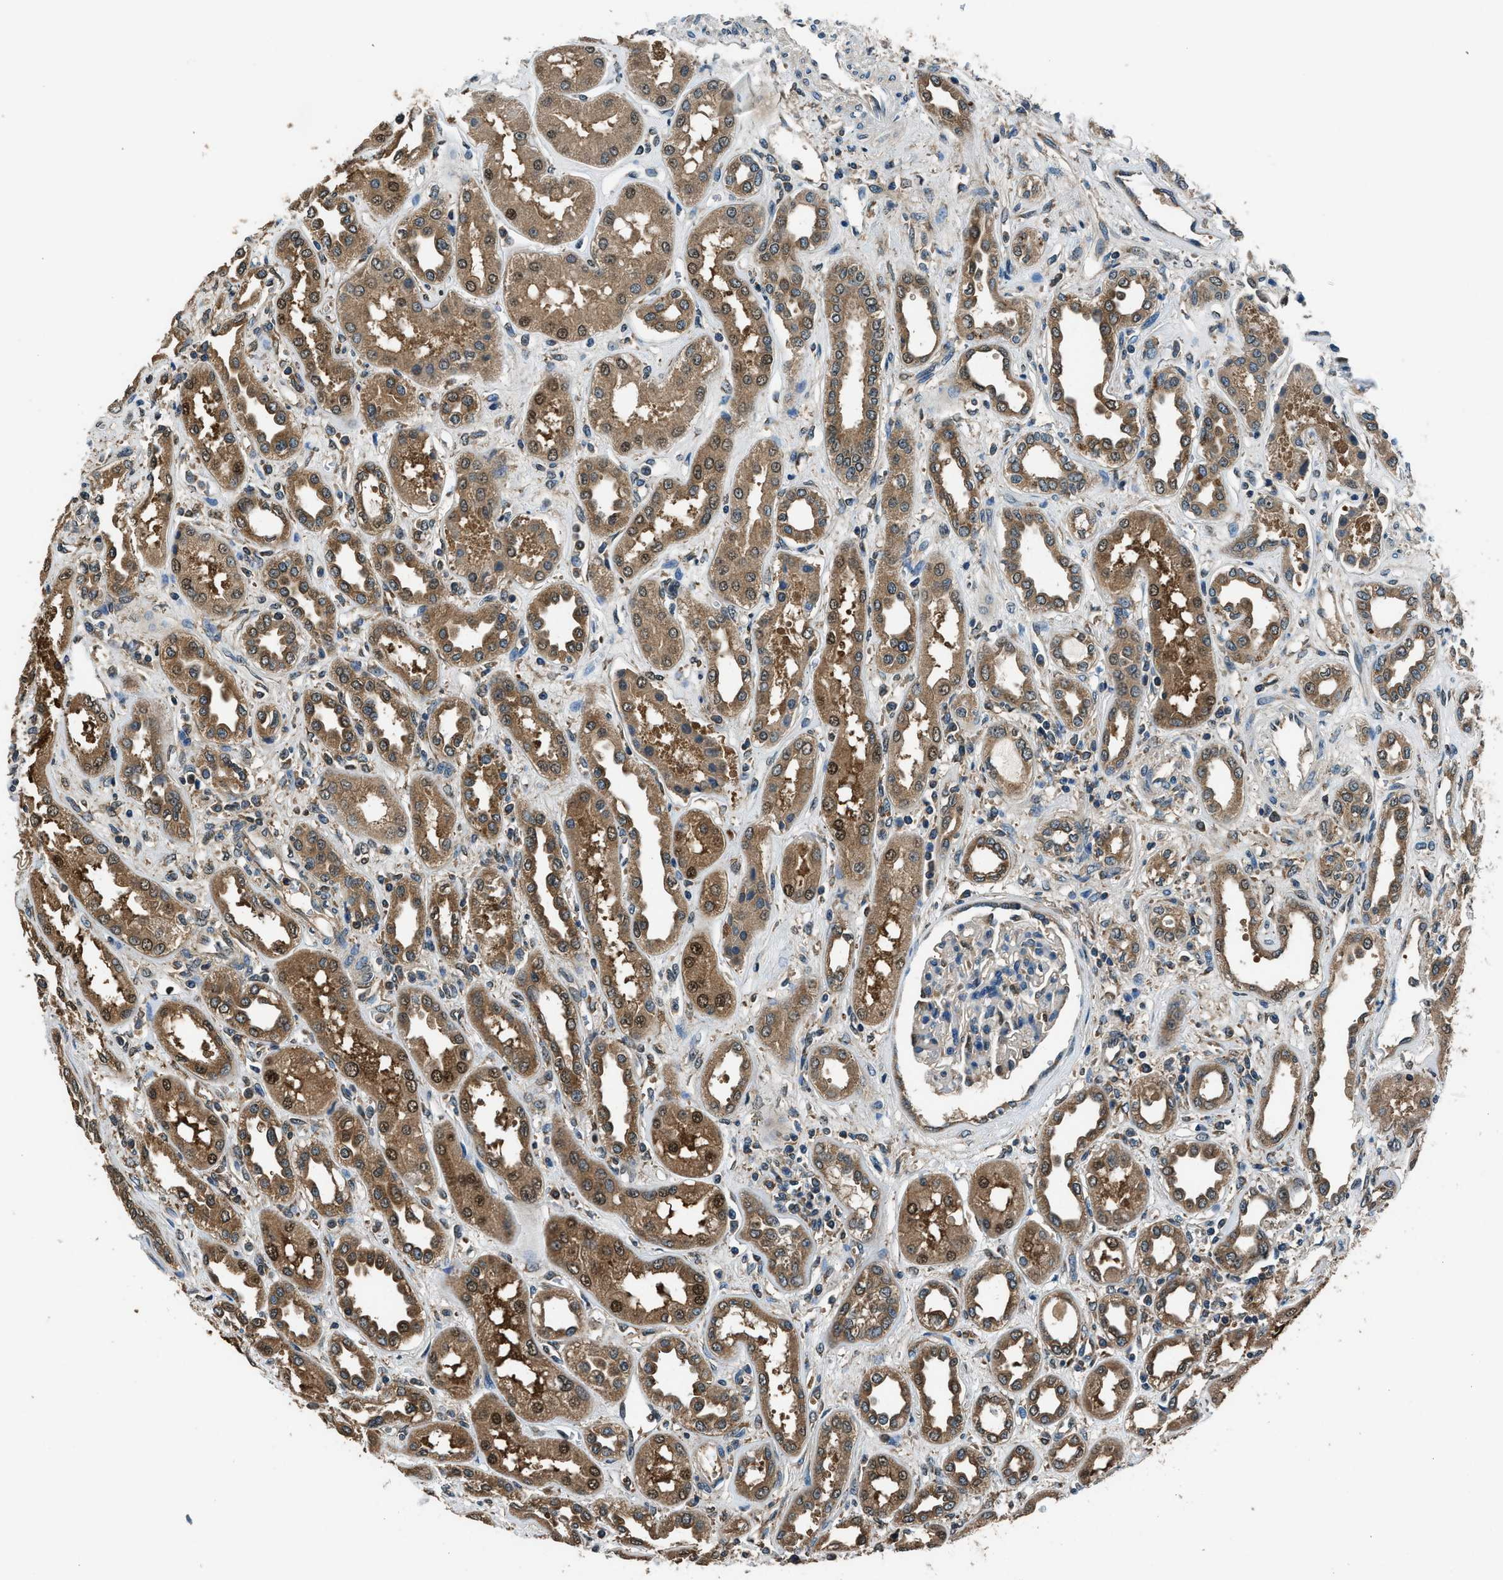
{"staining": {"intensity": "moderate", "quantity": "<25%", "location": "cytoplasmic/membranous"}, "tissue": "kidney", "cell_type": "Cells in glomeruli", "image_type": "normal", "snomed": [{"axis": "morphology", "description": "Normal tissue, NOS"}, {"axis": "topography", "description": "Kidney"}], "caption": "This micrograph exhibits unremarkable kidney stained with immunohistochemistry to label a protein in brown. The cytoplasmic/membranous of cells in glomeruli show moderate positivity for the protein. Nuclei are counter-stained blue.", "gene": "ARFGAP2", "patient": {"sex": "male", "age": 59}}